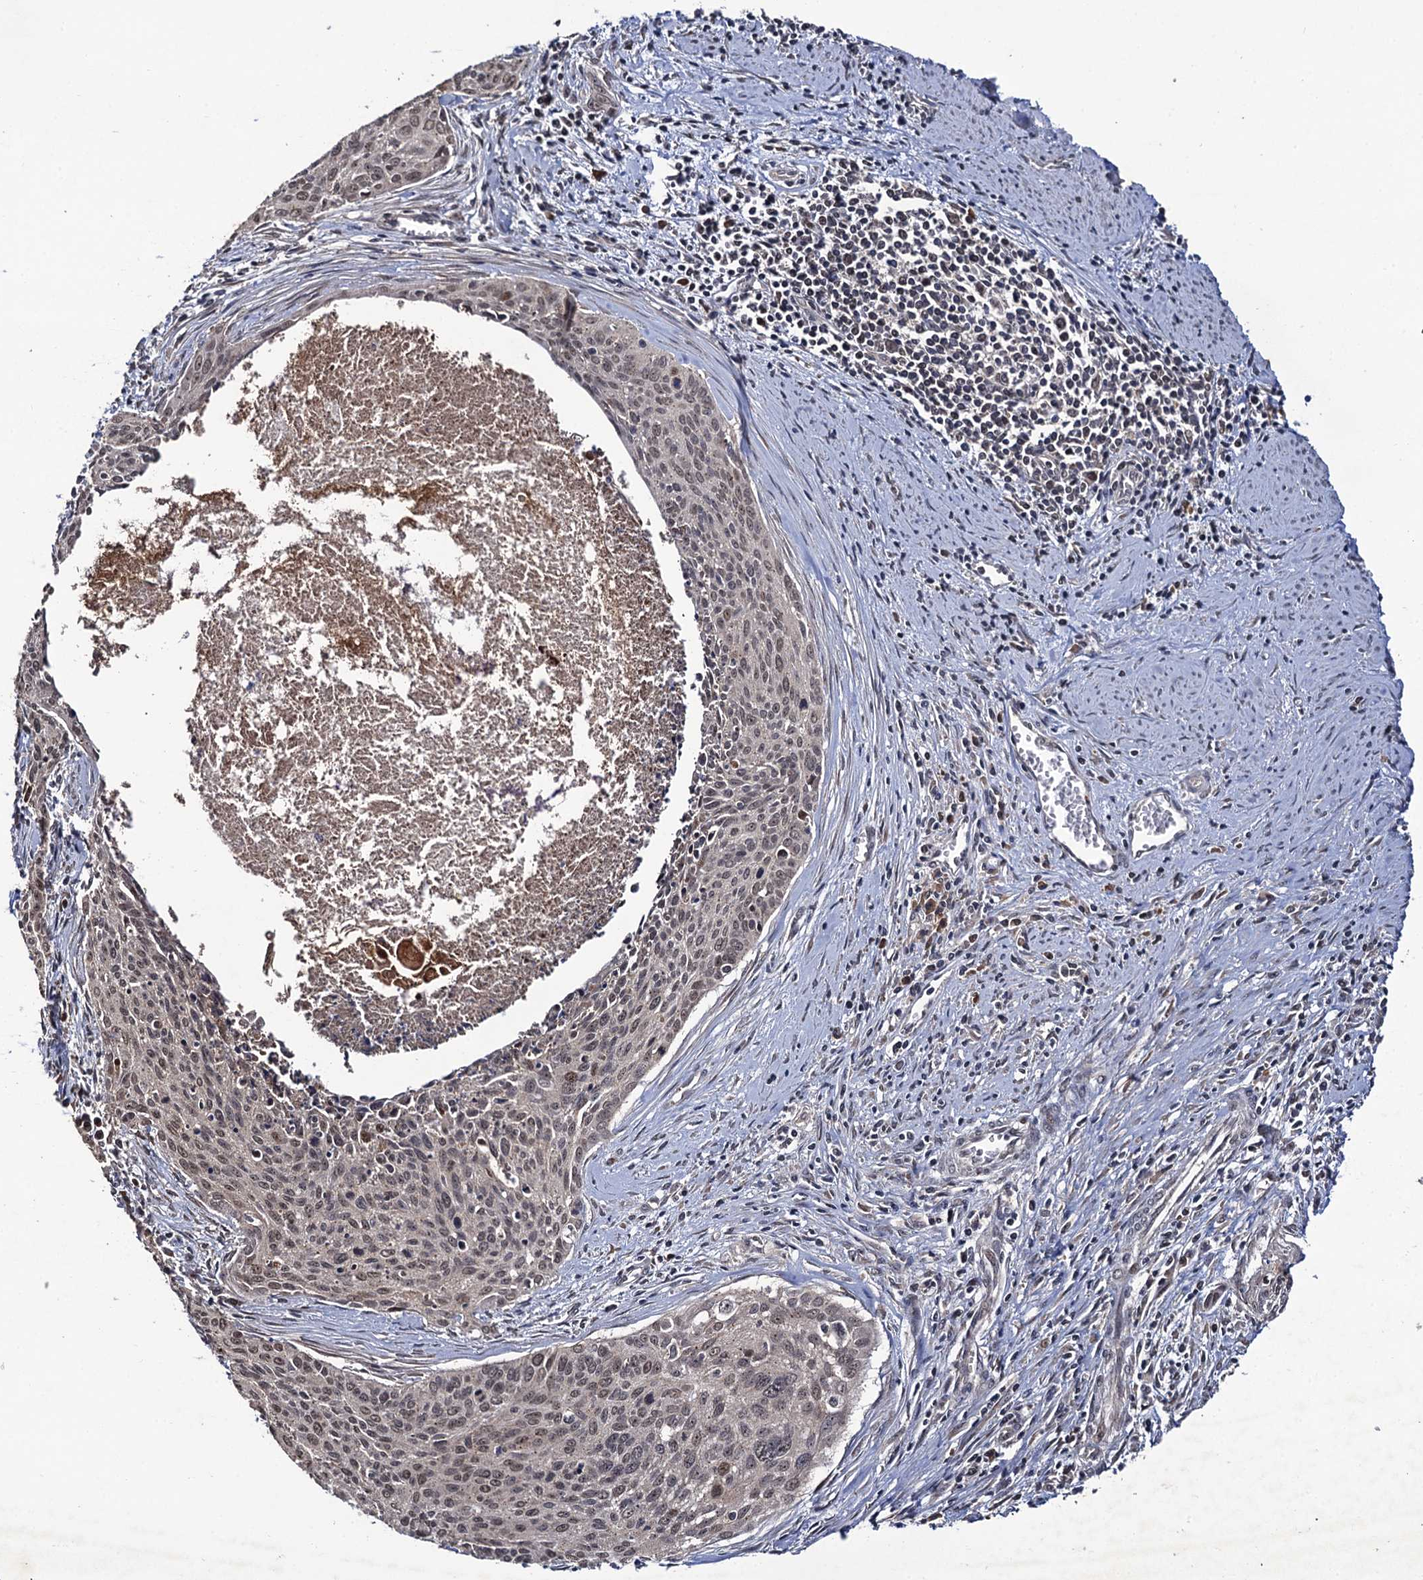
{"staining": {"intensity": "weak", "quantity": ">75%", "location": "nuclear"}, "tissue": "cervical cancer", "cell_type": "Tumor cells", "image_type": "cancer", "snomed": [{"axis": "morphology", "description": "Squamous cell carcinoma, NOS"}, {"axis": "topography", "description": "Cervix"}], "caption": "The image shows staining of cervical cancer, revealing weak nuclear protein expression (brown color) within tumor cells. The staining was performed using DAB (3,3'-diaminobenzidine) to visualize the protein expression in brown, while the nuclei were stained in blue with hematoxylin (Magnification: 20x).", "gene": "LRRC63", "patient": {"sex": "female", "age": 55}}